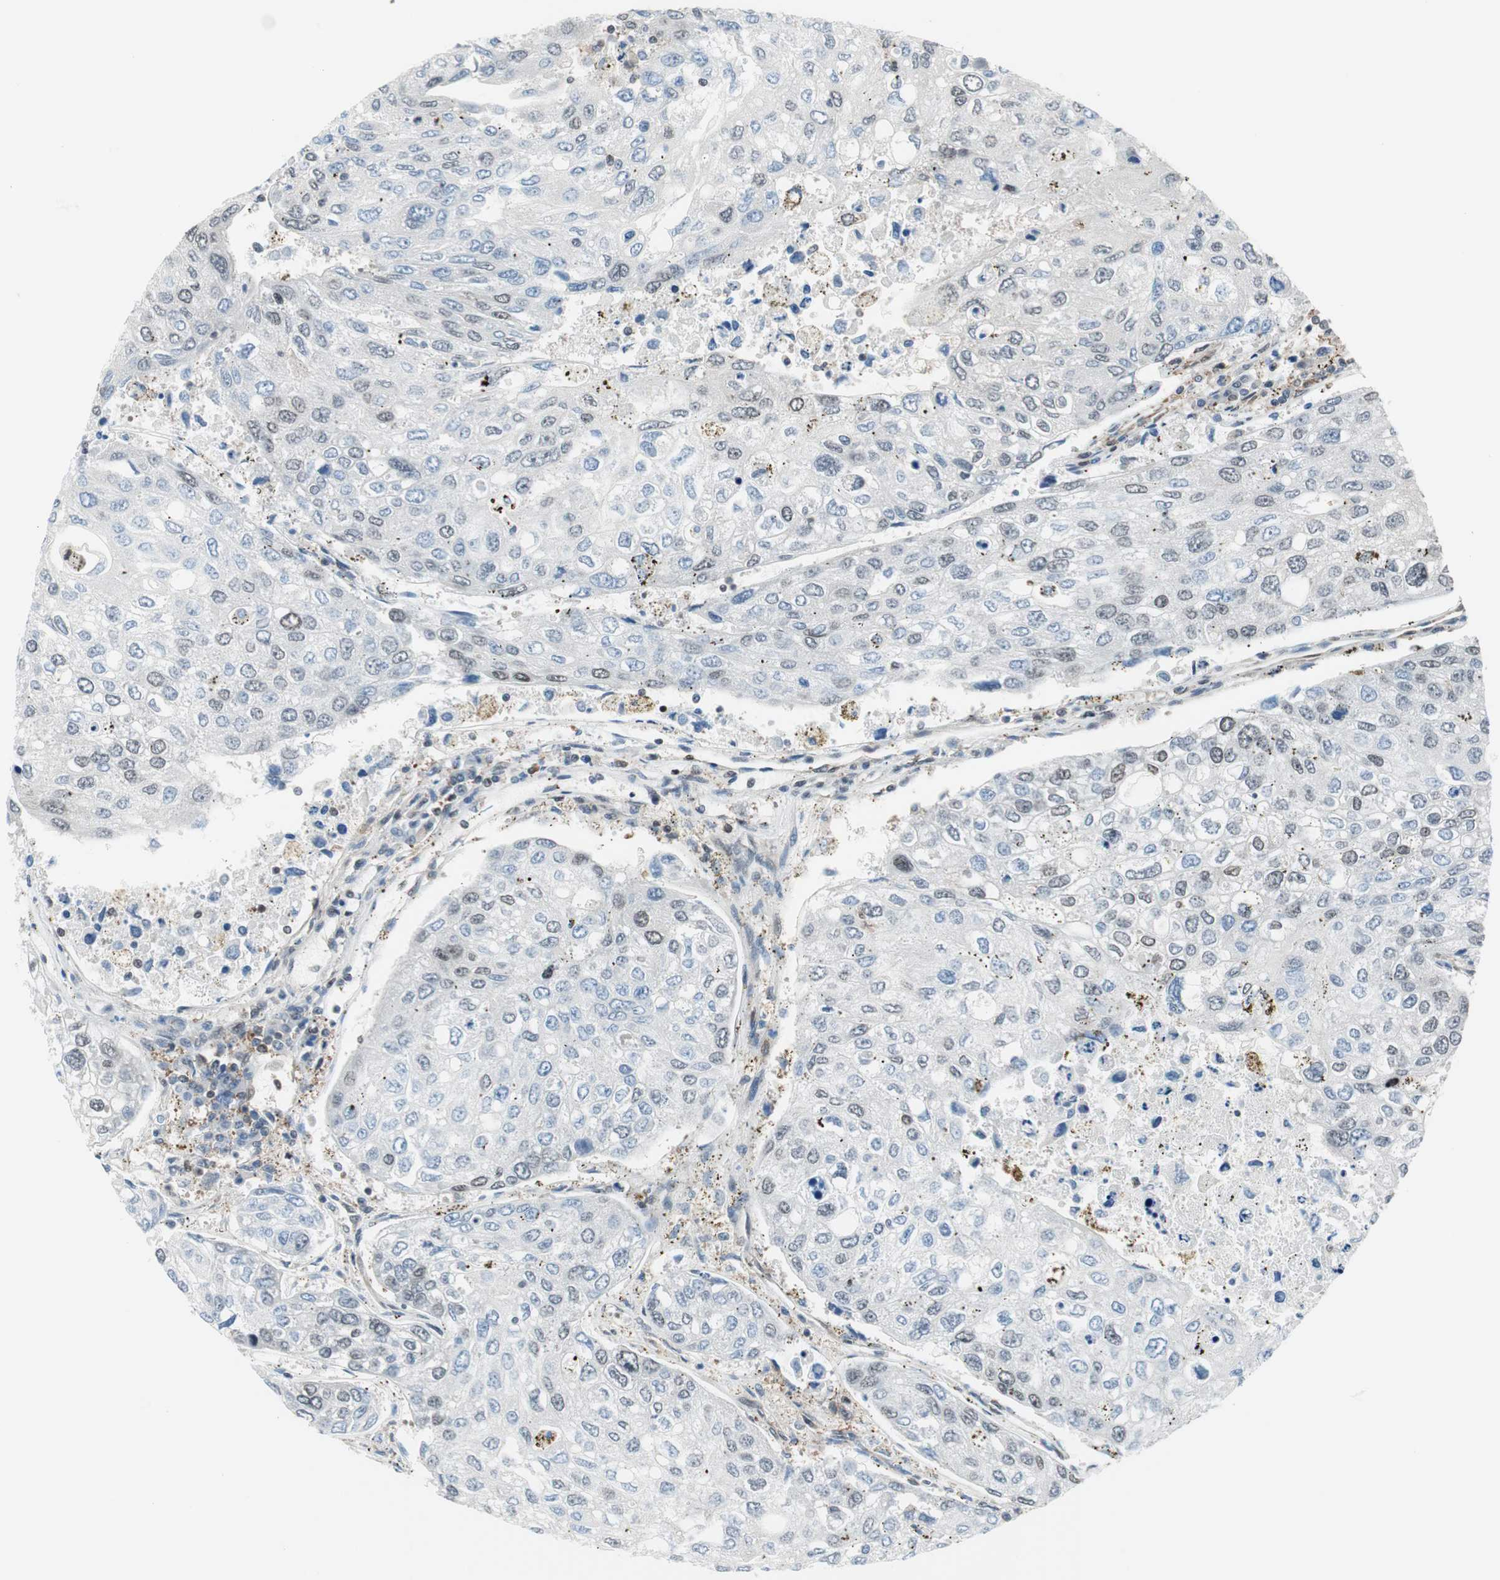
{"staining": {"intensity": "negative", "quantity": "none", "location": "none"}, "tissue": "urothelial cancer", "cell_type": "Tumor cells", "image_type": "cancer", "snomed": [{"axis": "morphology", "description": "Urothelial carcinoma, High grade"}, {"axis": "topography", "description": "Lymph node"}, {"axis": "topography", "description": "Urinary bladder"}], "caption": "High magnification brightfield microscopy of urothelial cancer stained with DAB (brown) and counterstained with hematoxylin (blue): tumor cells show no significant staining.", "gene": "ZNF512B", "patient": {"sex": "male", "age": 51}}